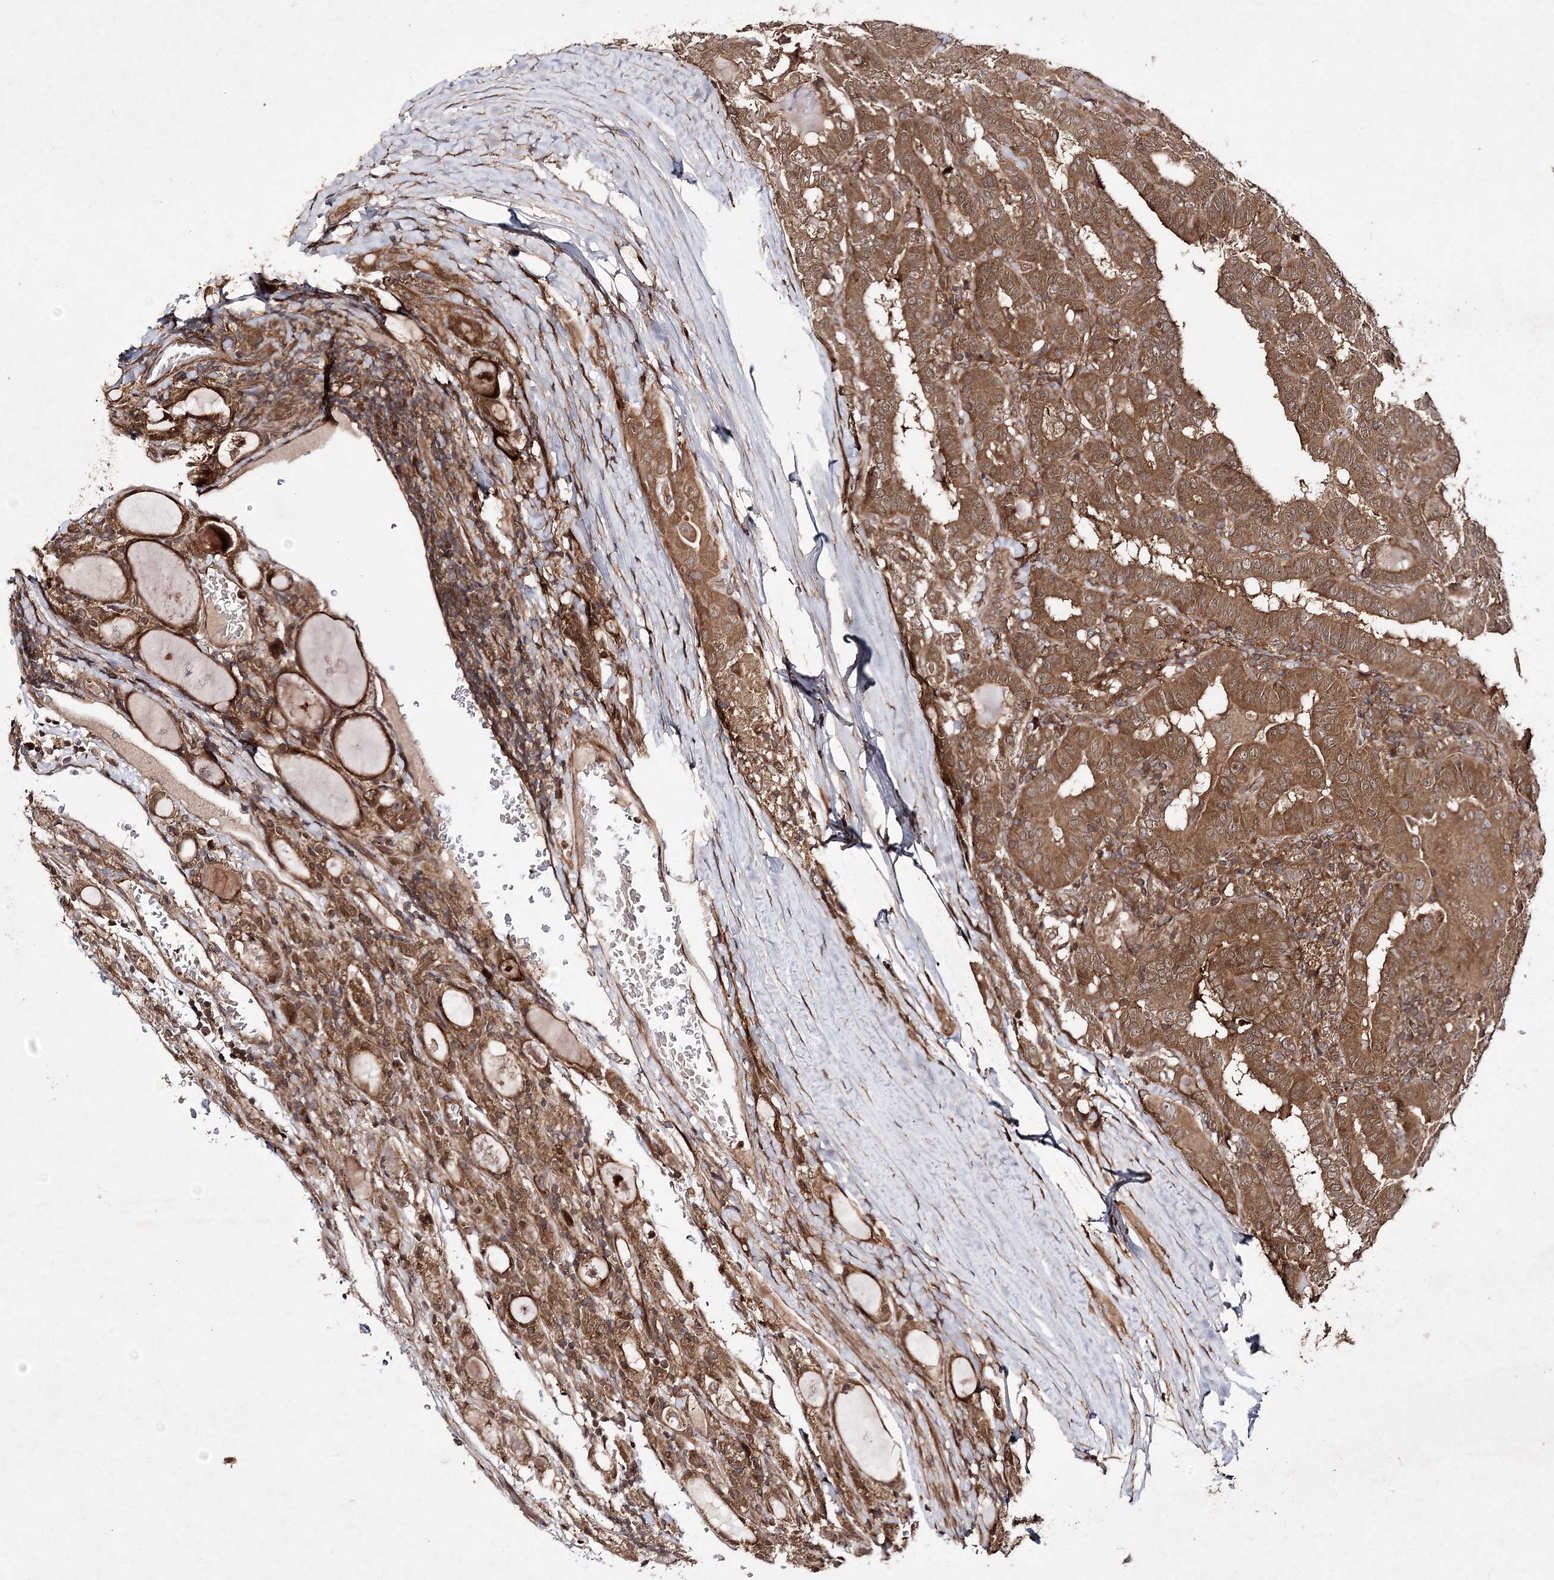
{"staining": {"intensity": "moderate", "quantity": ">75%", "location": "cytoplasmic/membranous,nuclear"}, "tissue": "thyroid cancer", "cell_type": "Tumor cells", "image_type": "cancer", "snomed": [{"axis": "morphology", "description": "Papillary adenocarcinoma, NOS"}, {"axis": "topography", "description": "Thyroid gland"}], "caption": "Human thyroid cancer (papillary adenocarcinoma) stained for a protein (brown) demonstrates moderate cytoplasmic/membranous and nuclear positive staining in about >75% of tumor cells.", "gene": "TMEM9B", "patient": {"sex": "female", "age": 72}}